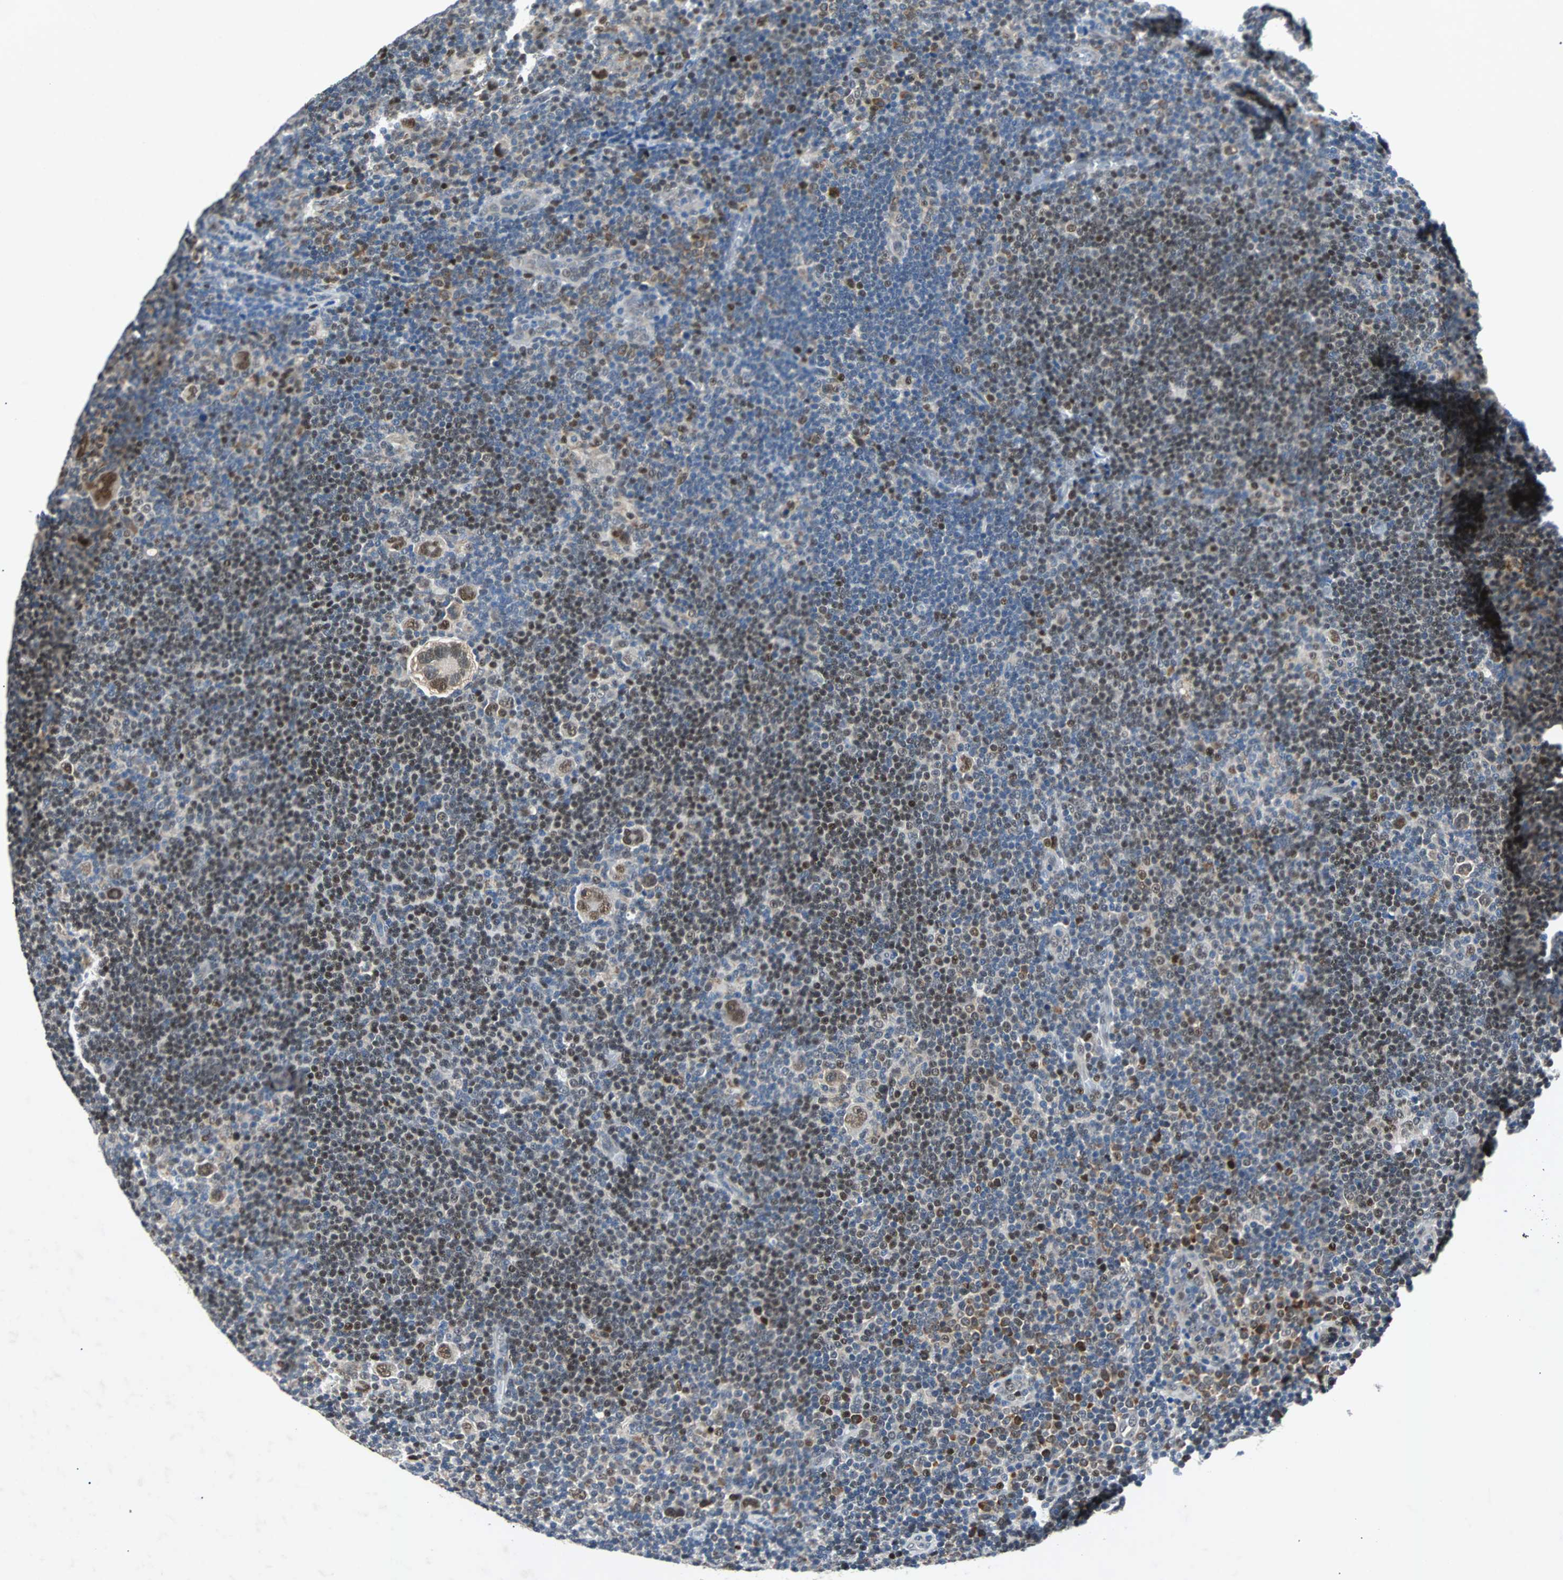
{"staining": {"intensity": "strong", "quantity": "<25%", "location": "nuclear"}, "tissue": "lymphoma", "cell_type": "Tumor cells", "image_type": "cancer", "snomed": [{"axis": "morphology", "description": "Hodgkin's disease, NOS"}, {"axis": "topography", "description": "Lymph node"}], "caption": "A medium amount of strong nuclear staining is present in about <25% of tumor cells in Hodgkin's disease tissue.", "gene": "USP28", "patient": {"sex": "female", "age": 57}}